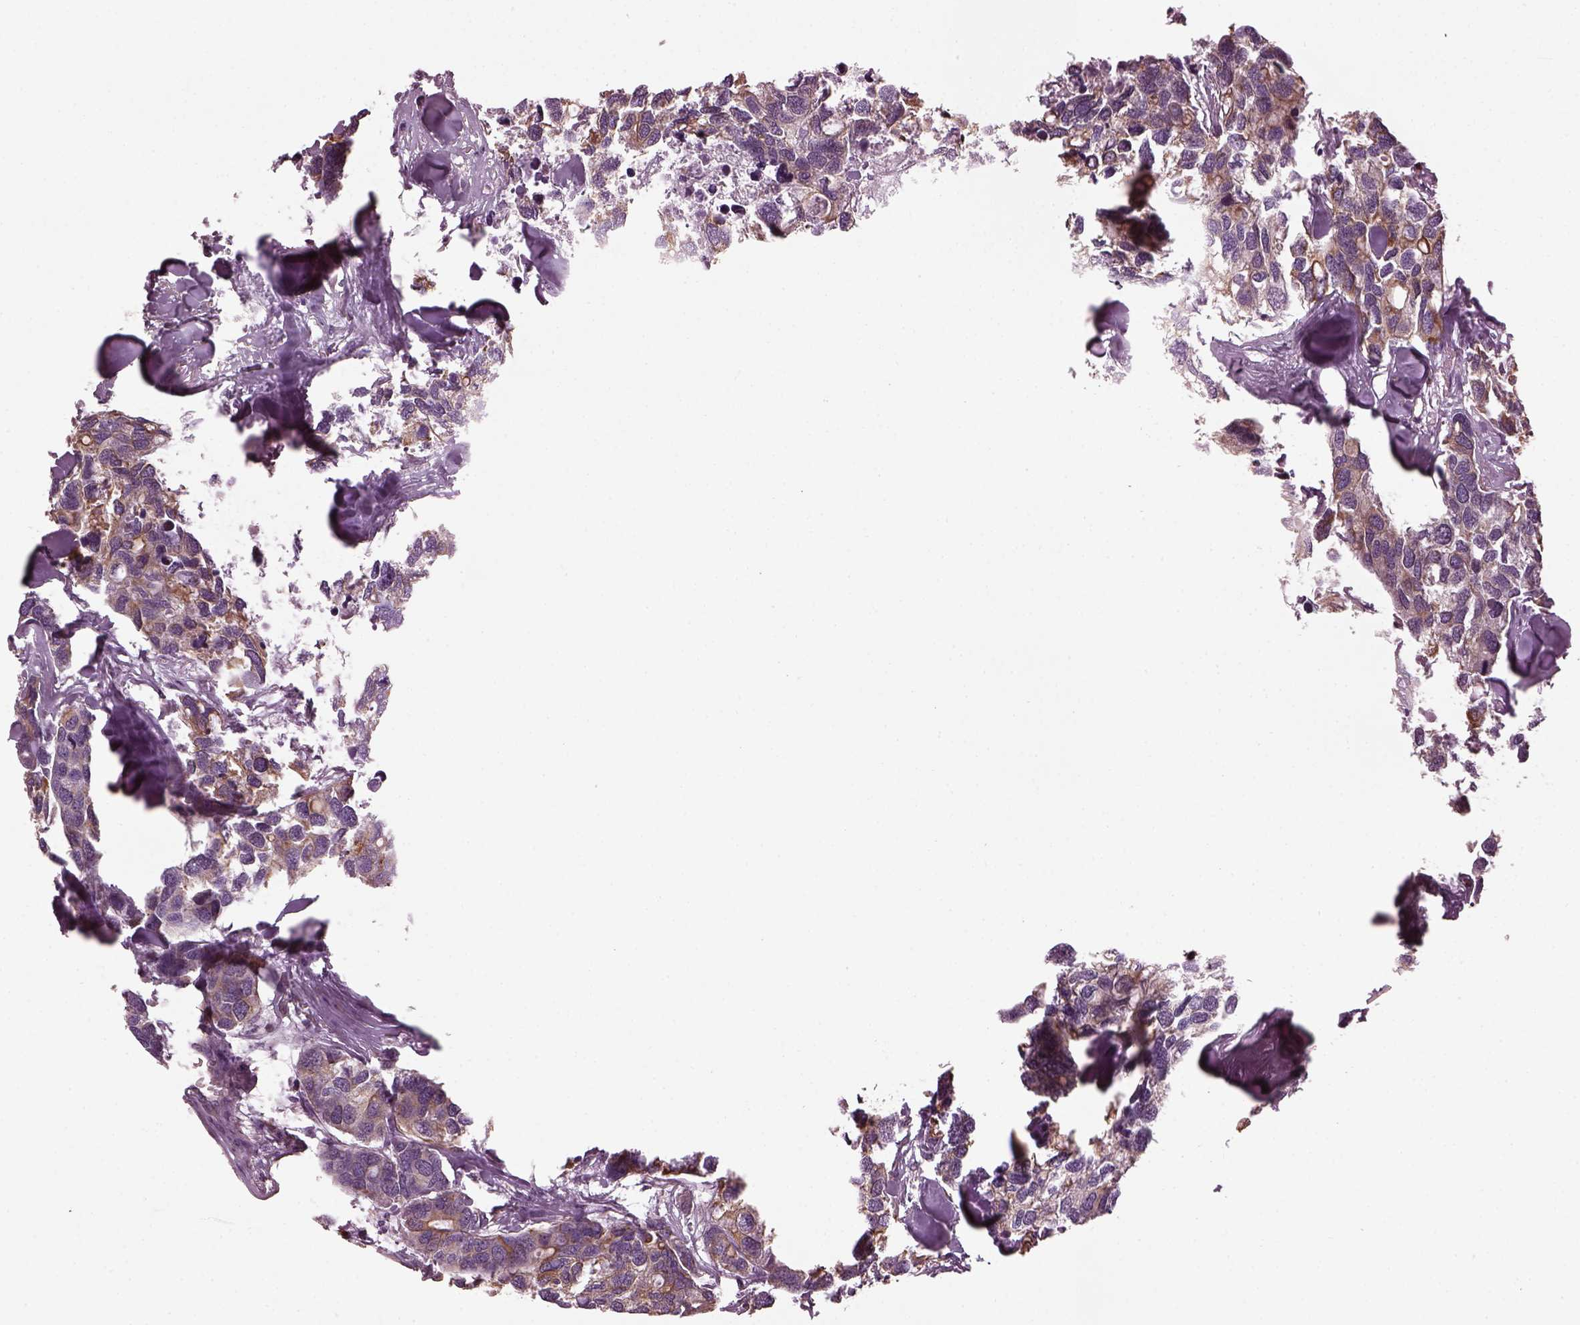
{"staining": {"intensity": "moderate", "quantity": "<25%", "location": "cytoplasmic/membranous"}, "tissue": "breast cancer", "cell_type": "Tumor cells", "image_type": "cancer", "snomed": [{"axis": "morphology", "description": "Duct carcinoma"}, {"axis": "topography", "description": "Breast"}], "caption": "This is a micrograph of IHC staining of breast intraductal carcinoma, which shows moderate staining in the cytoplasmic/membranous of tumor cells.", "gene": "RUFY3", "patient": {"sex": "female", "age": 83}}